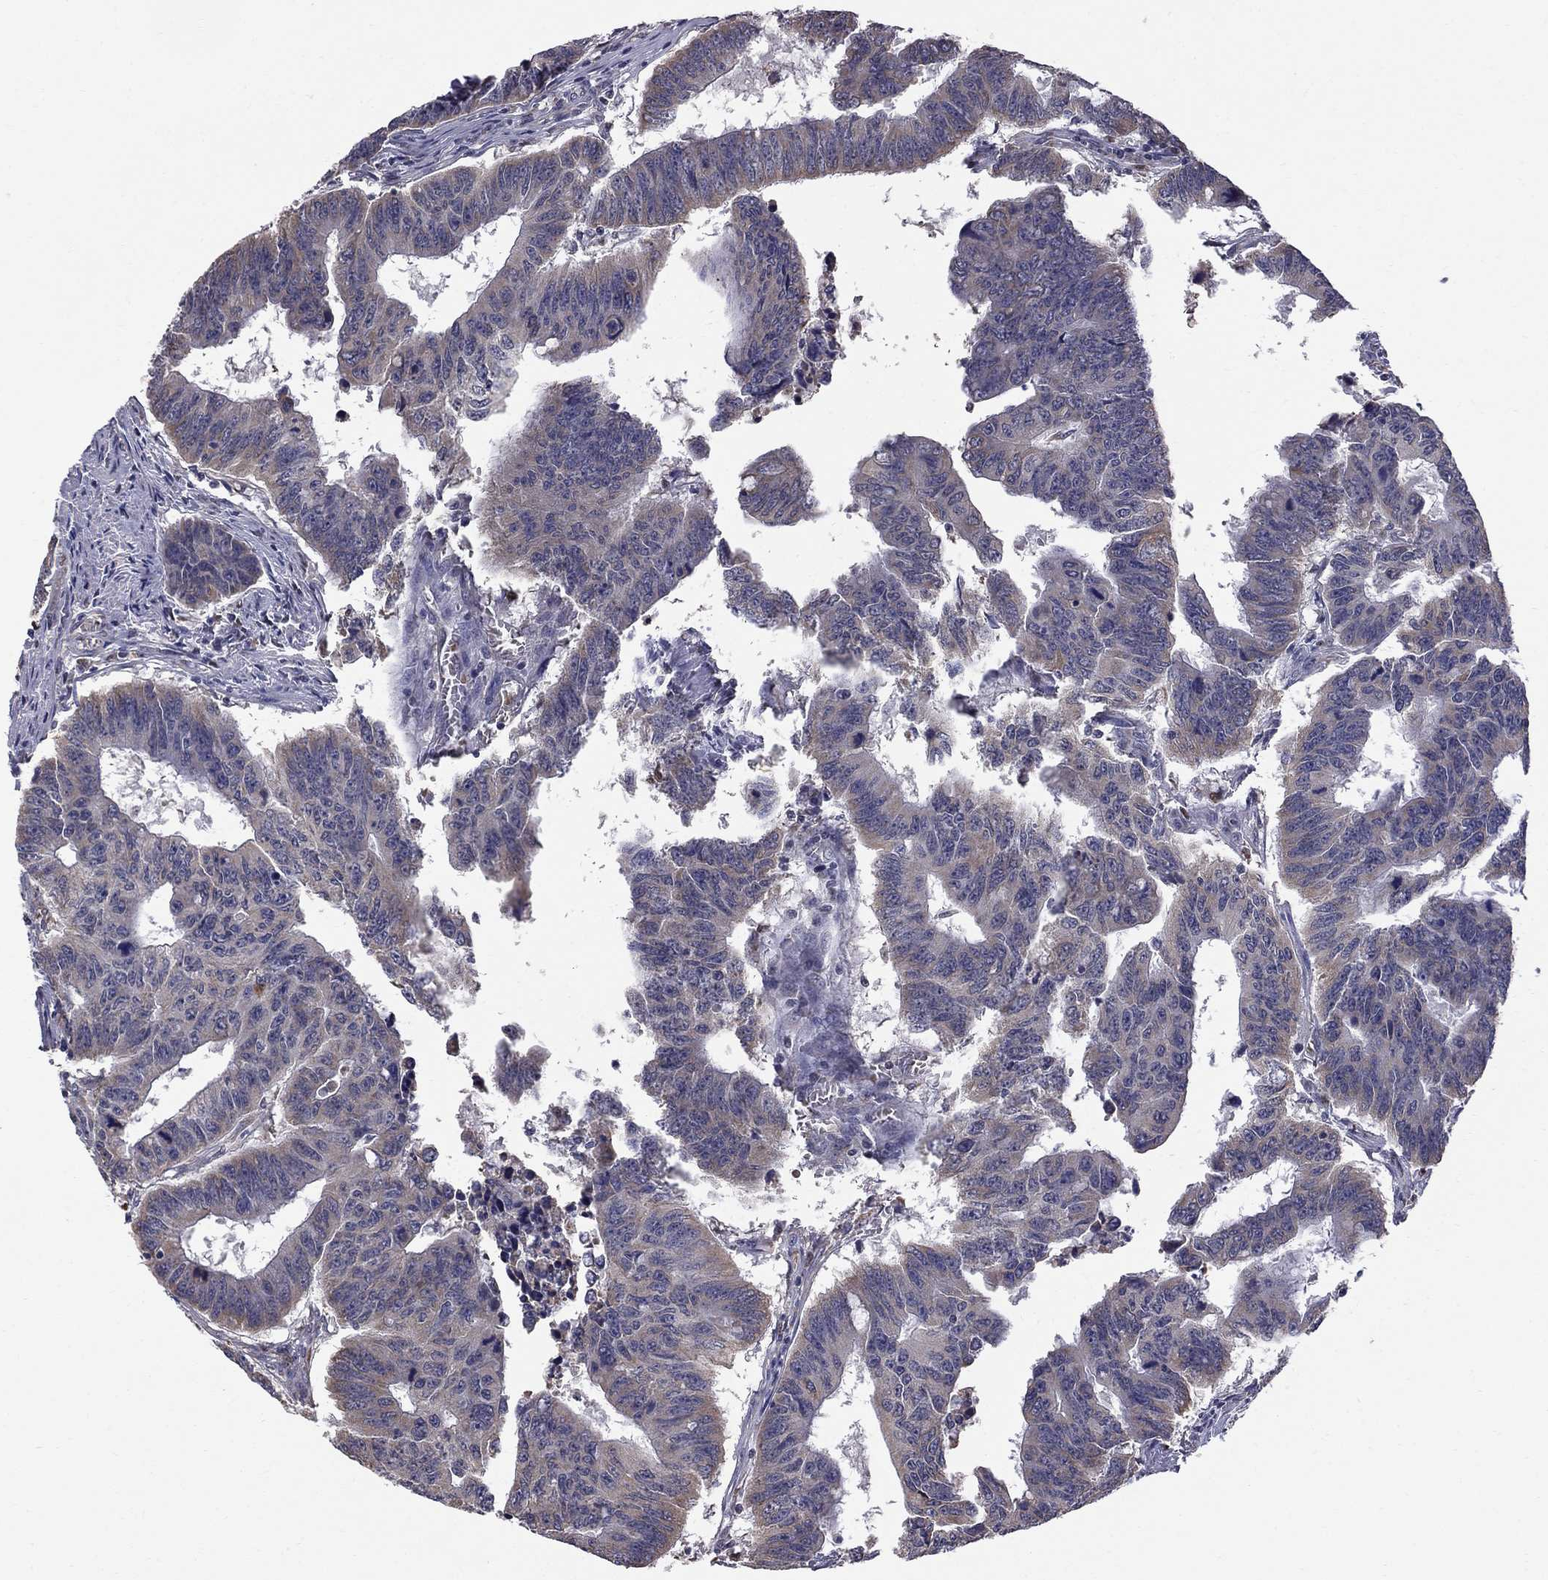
{"staining": {"intensity": "weak", "quantity": "<25%", "location": "cytoplasmic/membranous"}, "tissue": "colorectal cancer", "cell_type": "Tumor cells", "image_type": "cancer", "snomed": [{"axis": "morphology", "description": "Adenocarcinoma, NOS"}, {"axis": "topography", "description": "Appendix"}, {"axis": "topography", "description": "Colon"}, {"axis": "topography", "description": "Cecum"}, {"axis": "topography", "description": "Colon asc"}], "caption": "DAB (3,3'-diaminobenzidine) immunohistochemical staining of human adenocarcinoma (colorectal) reveals no significant staining in tumor cells. The staining was performed using DAB (3,3'-diaminobenzidine) to visualize the protein expression in brown, while the nuclei were stained in blue with hematoxylin (Magnification: 20x).", "gene": "HSPB2", "patient": {"sex": "female", "age": 85}}